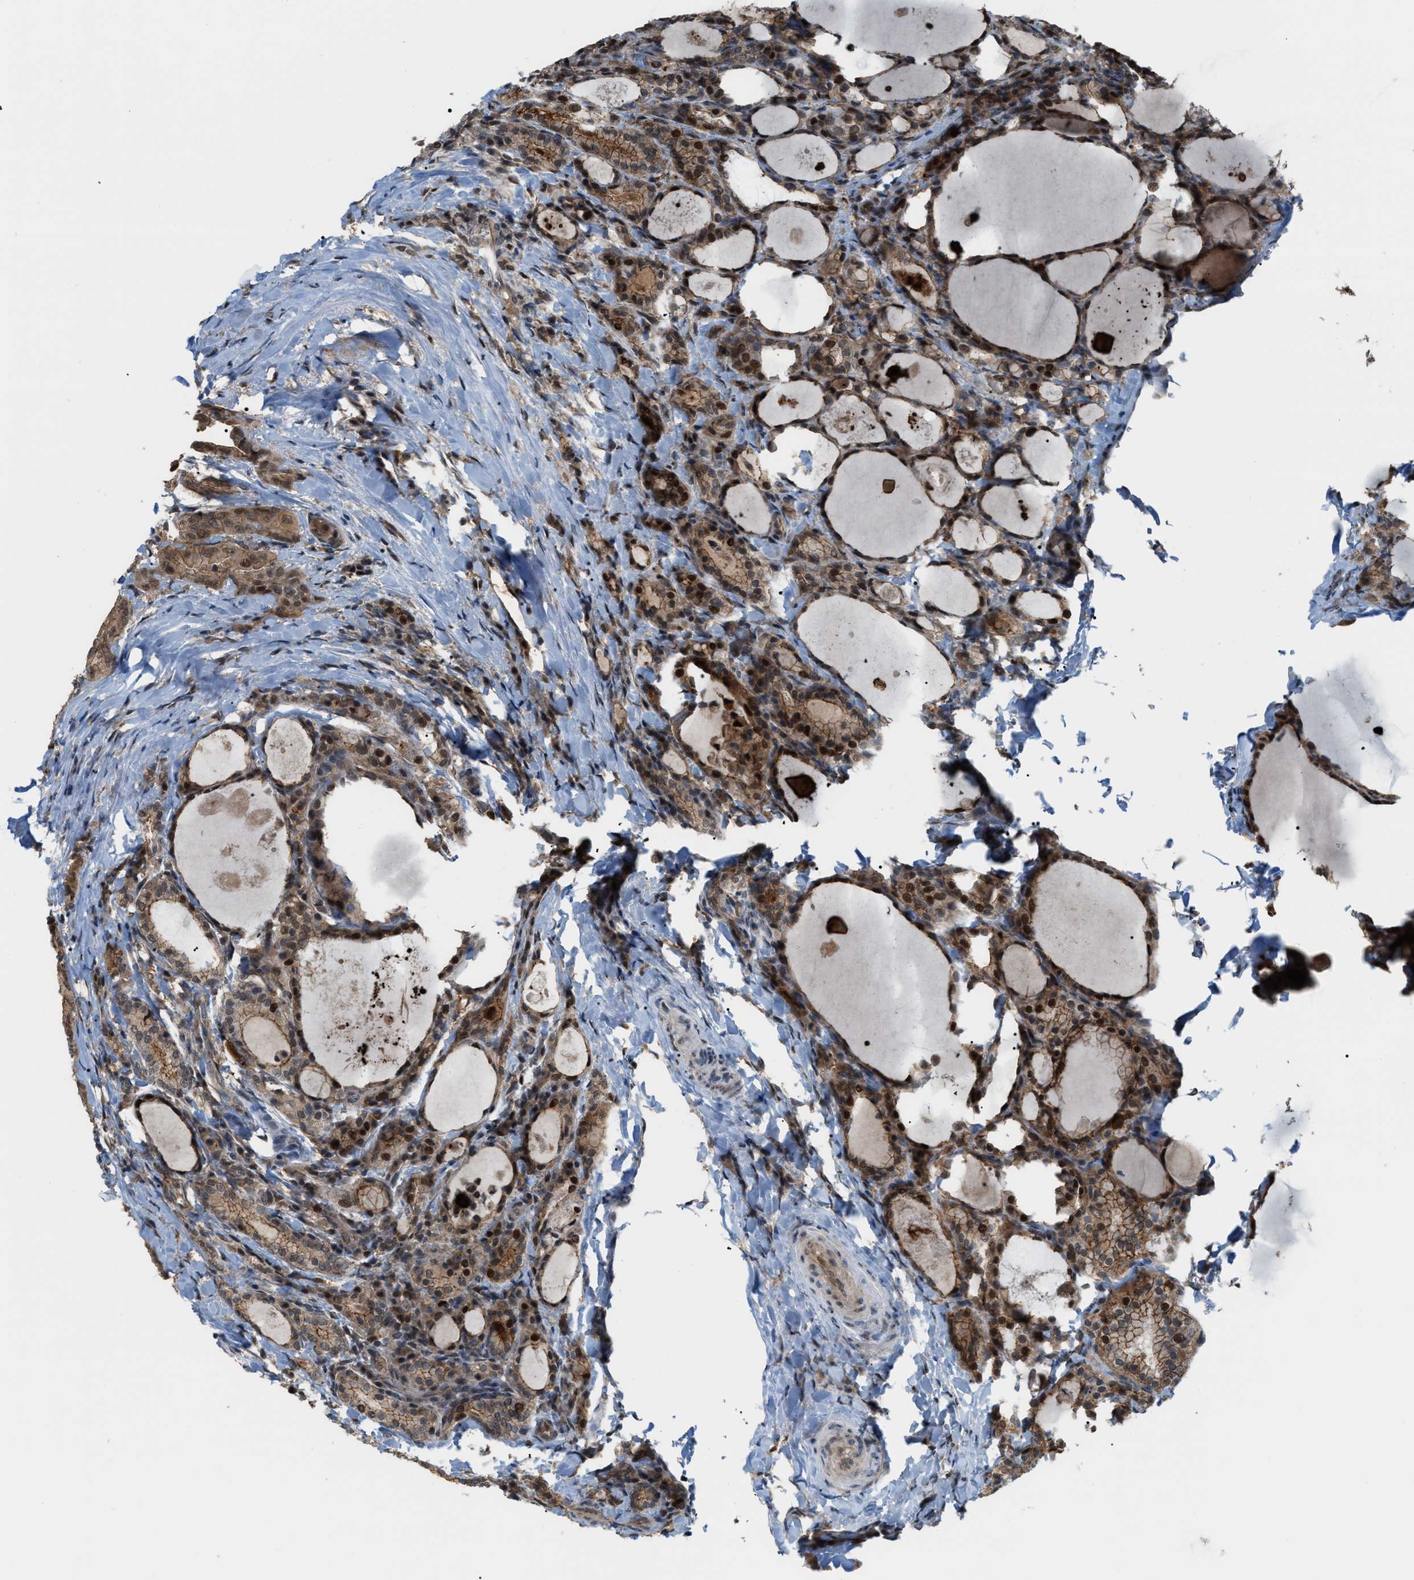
{"staining": {"intensity": "moderate", "quantity": ">75%", "location": "cytoplasmic/membranous,nuclear"}, "tissue": "thyroid cancer", "cell_type": "Tumor cells", "image_type": "cancer", "snomed": [{"axis": "morphology", "description": "Papillary adenocarcinoma, NOS"}, {"axis": "topography", "description": "Thyroid gland"}], "caption": "Thyroid papillary adenocarcinoma stained for a protein reveals moderate cytoplasmic/membranous and nuclear positivity in tumor cells.", "gene": "RFFL", "patient": {"sex": "female", "age": 42}}